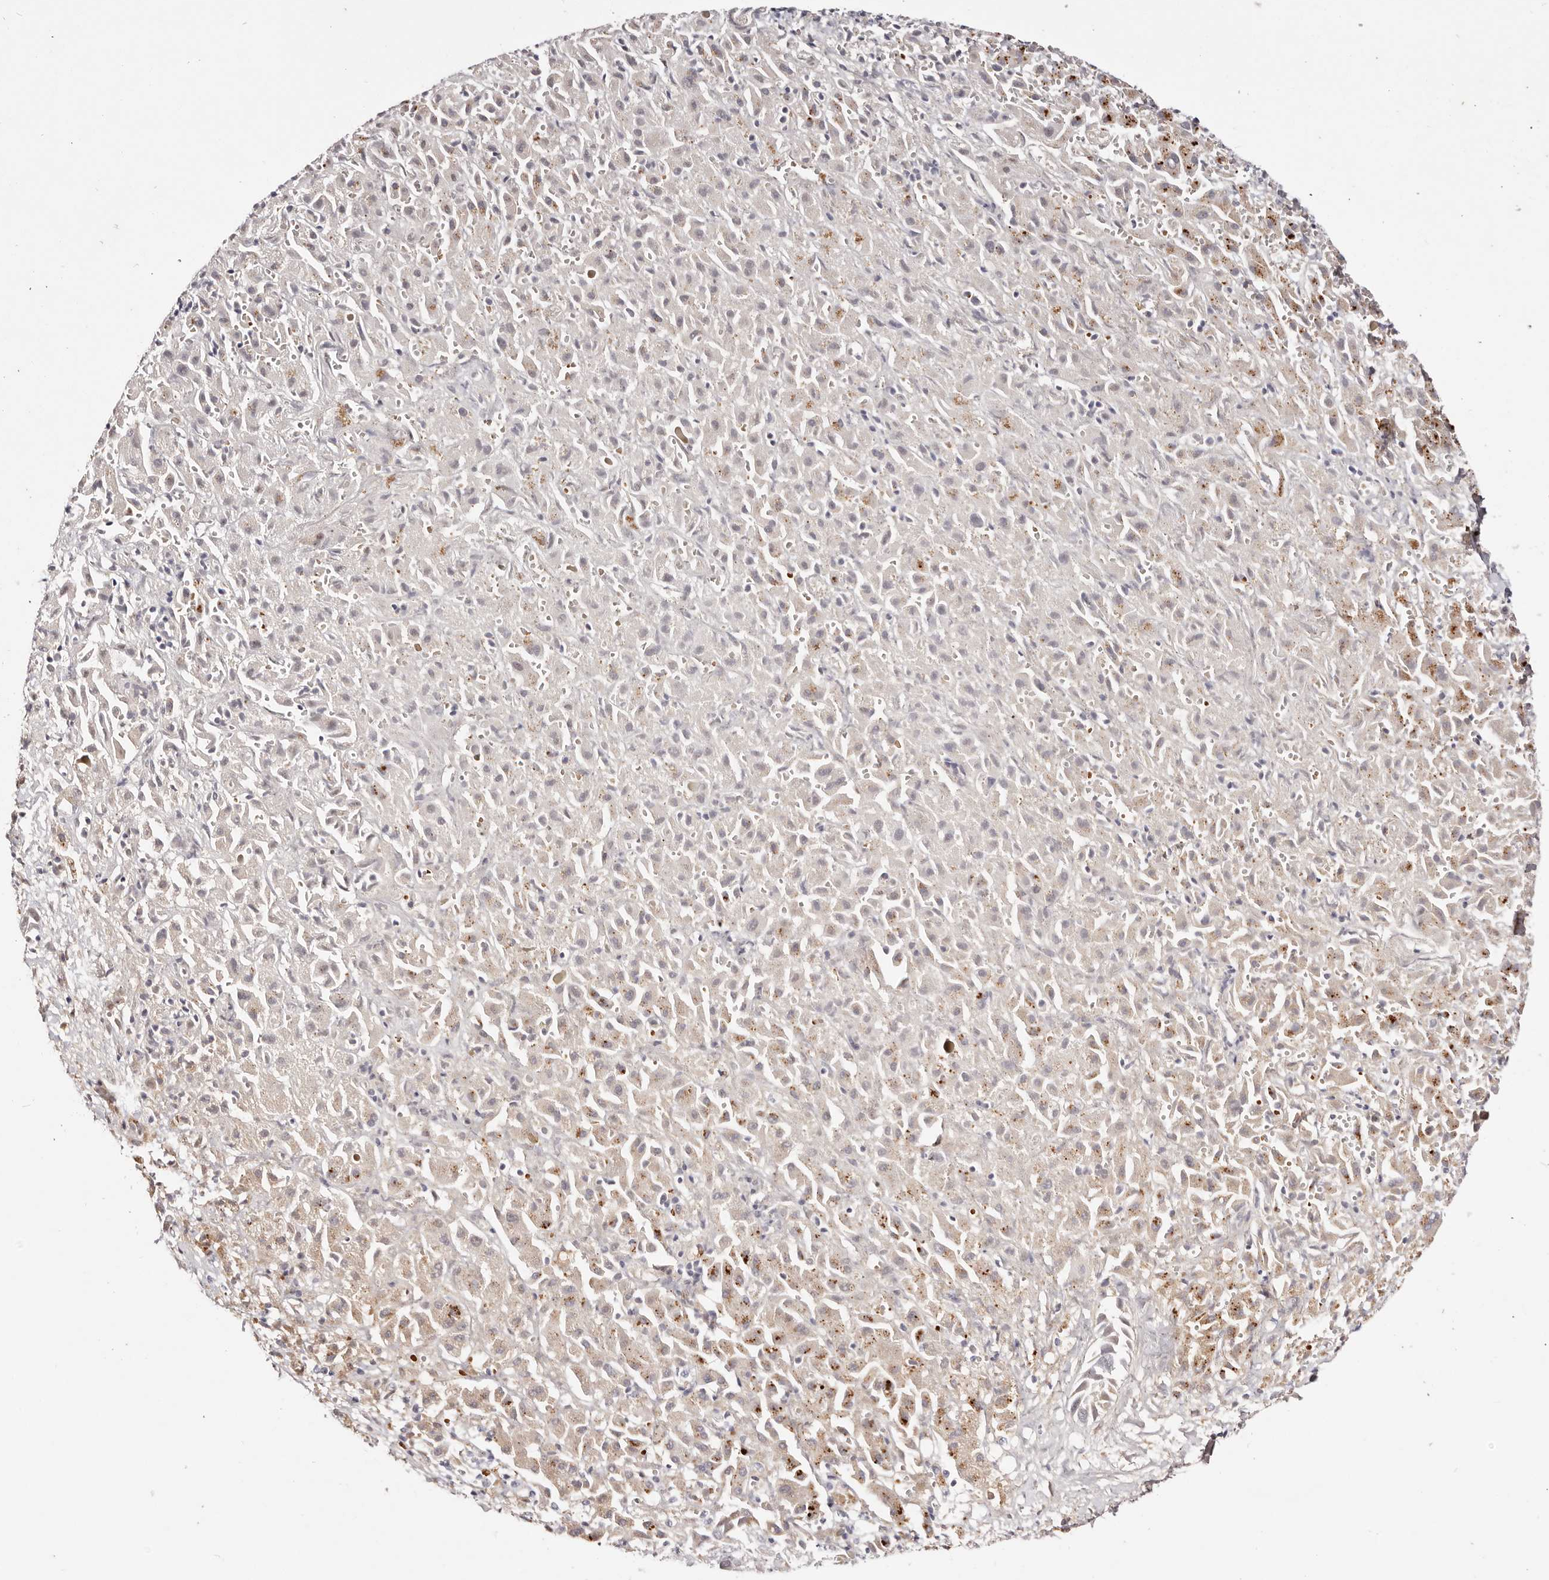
{"staining": {"intensity": "moderate", "quantity": "<25%", "location": "cytoplasmic/membranous"}, "tissue": "liver cancer", "cell_type": "Tumor cells", "image_type": "cancer", "snomed": [{"axis": "morphology", "description": "Cholangiocarcinoma"}, {"axis": "topography", "description": "Liver"}], "caption": "A micrograph of liver cholangiocarcinoma stained for a protein exhibits moderate cytoplasmic/membranous brown staining in tumor cells. Nuclei are stained in blue.", "gene": "WRN", "patient": {"sex": "female", "age": 52}}